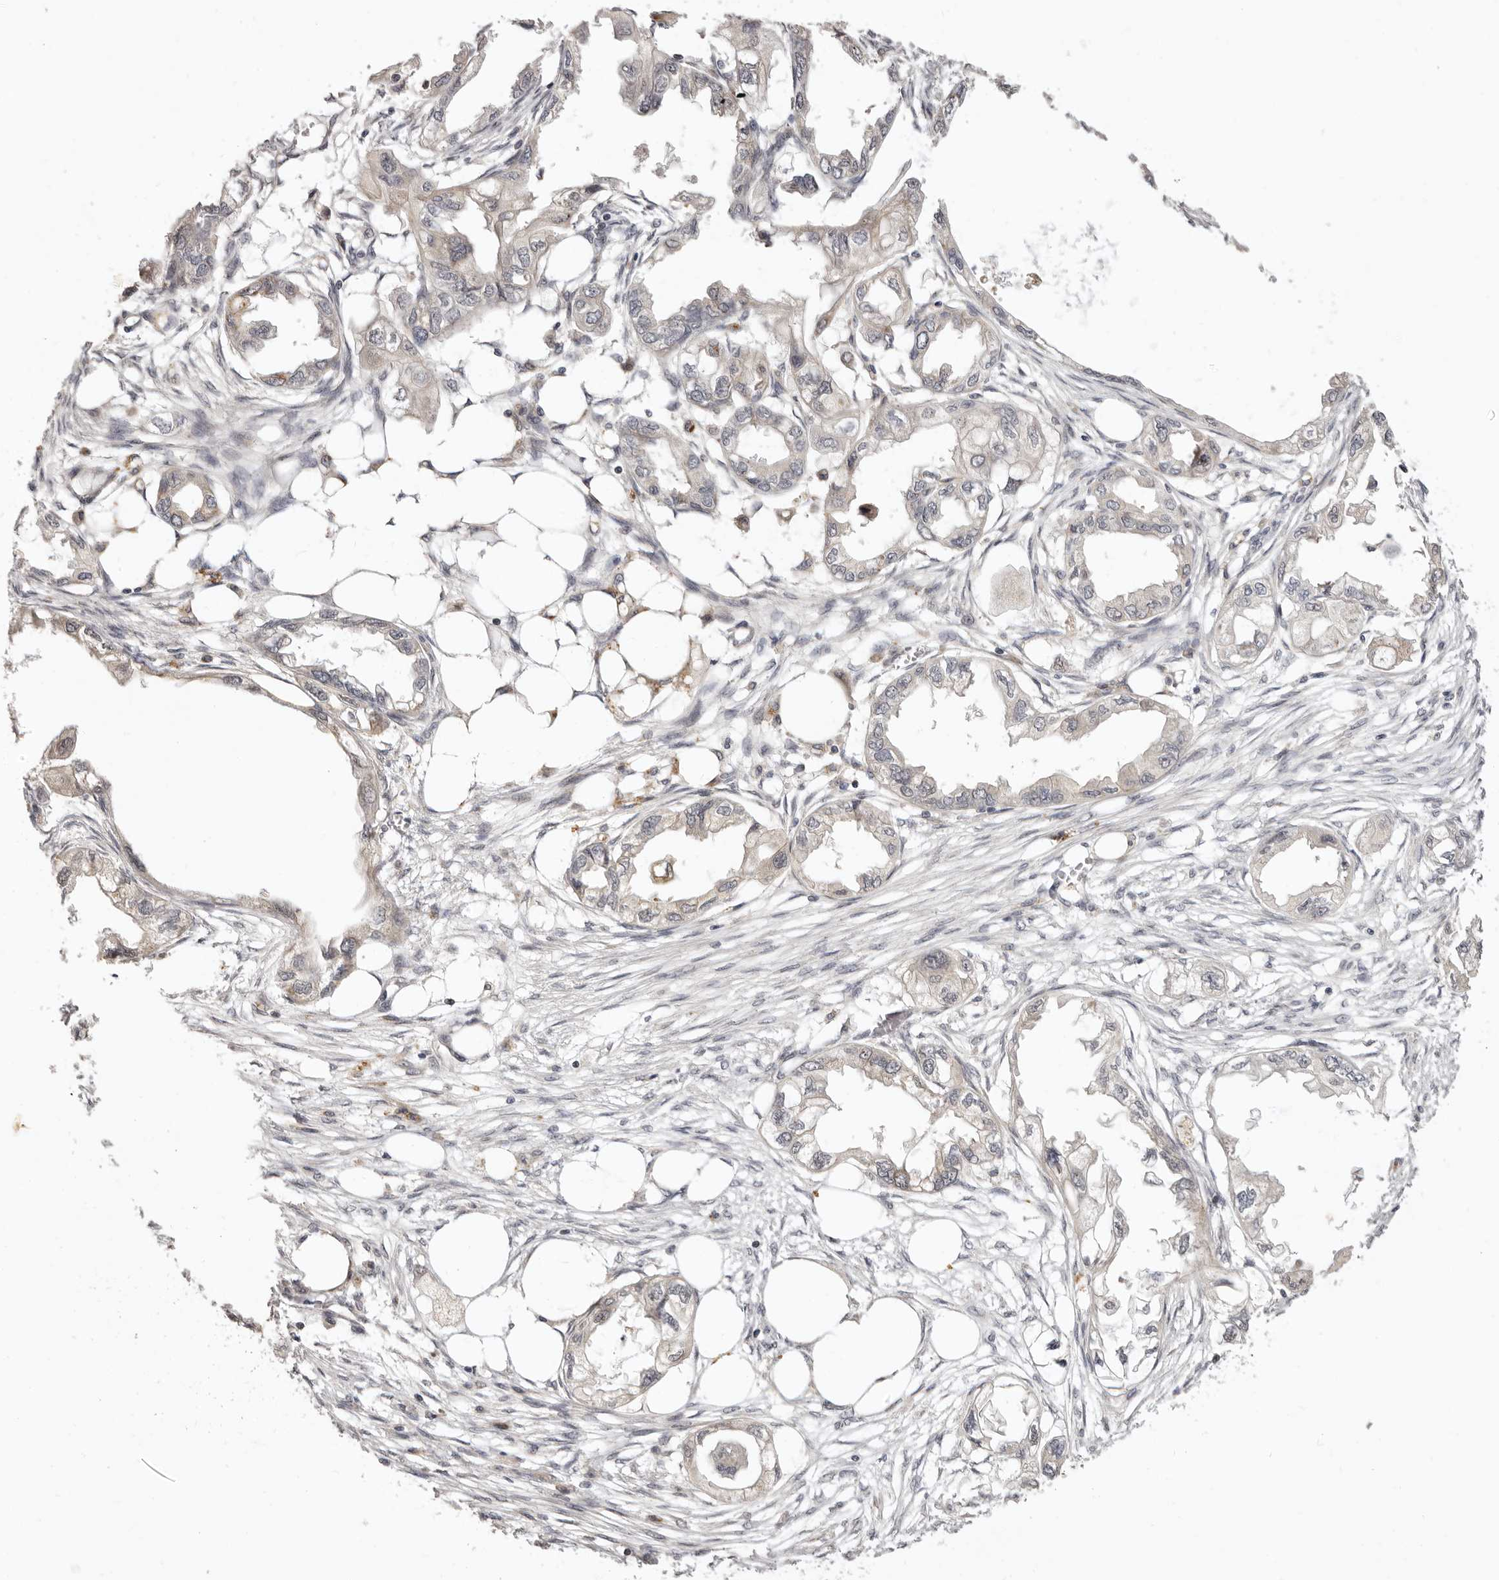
{"staining": {"intensity": "negative", "quantity": "none", "location": "none"}, "tissue": "endometrial cancer", "cell_type": "Tumor cells", "image_type": "cancer", "snomed": [{"axis": "morphology", "description": "Adenocarcinoma, NOS"}, {"axis": "morphology", "description": "Adenocarcinoma, metastatic, NOS"}, {"axis": "topography", "description": "Adipose tissue"}, {"axis": "topography", "description": "Endometrium"}], "caption": "This is an immunohistochemistry (IHC) photomicrograph of endometrial adenocarcinoma. There is no staining in tumor cells.", "gene": "ZNF326", "patient": {"sex": "female", "age": 67}}